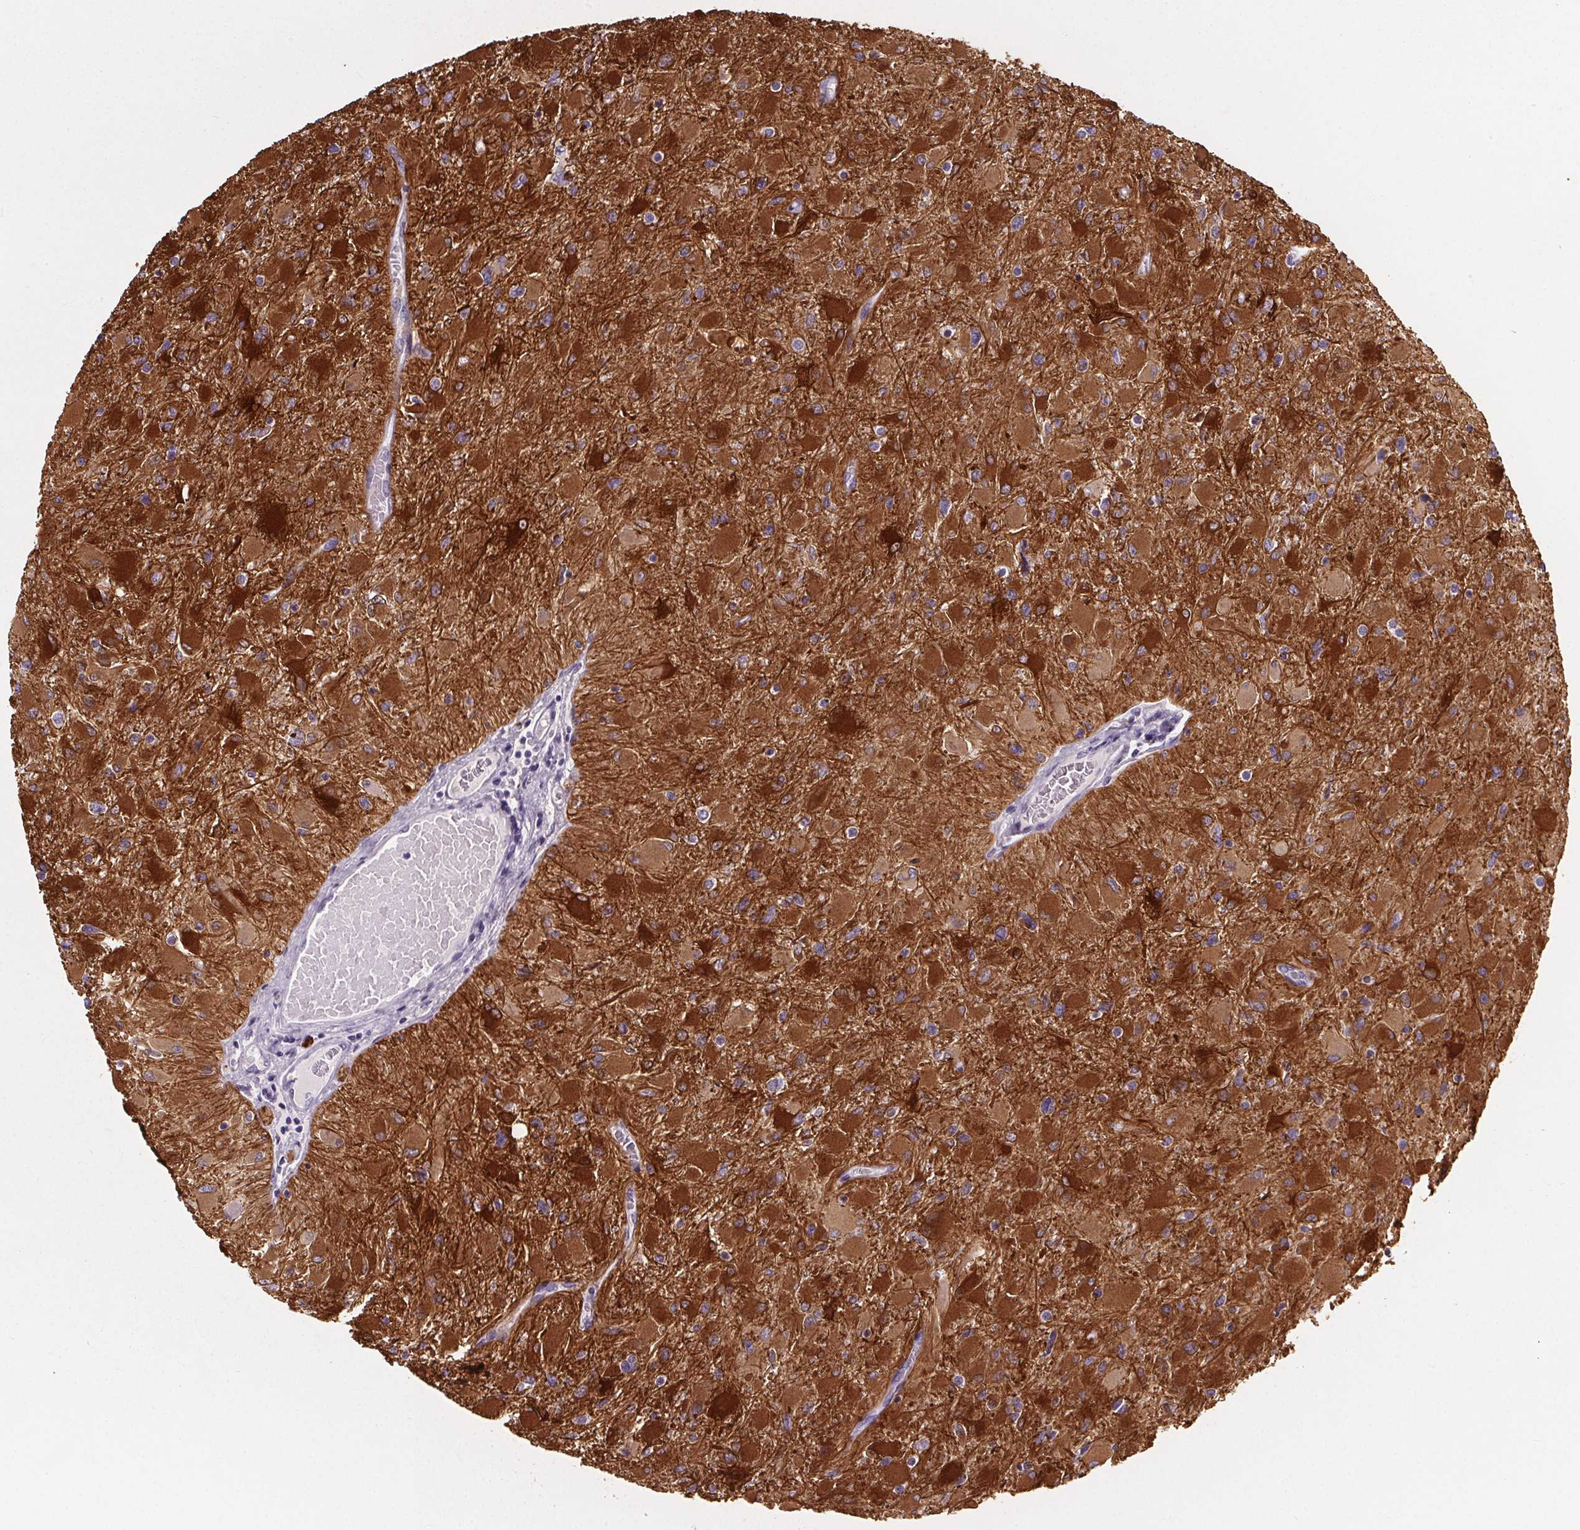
{"staining": {"intensity": "strong", "quantity": "<25%", "location": "cytoplasmic/membranous"}, "tissue": "glioma", "cell_type": "Tumor cells", "image_type": "cancer", "snomed": [{"axis": "morphology", "description": "Glioma, malignant, High grade"}, {"axis": "topography", "description": "Cerebral cortex"}], "caption": "This is a micrograph of IHC staining of glioma, which shows strong positivity in the cytoplasmic/membranous of tumor cells.", "gene": "ADRB1", "patient": {"sex": "female", "age": 36}}